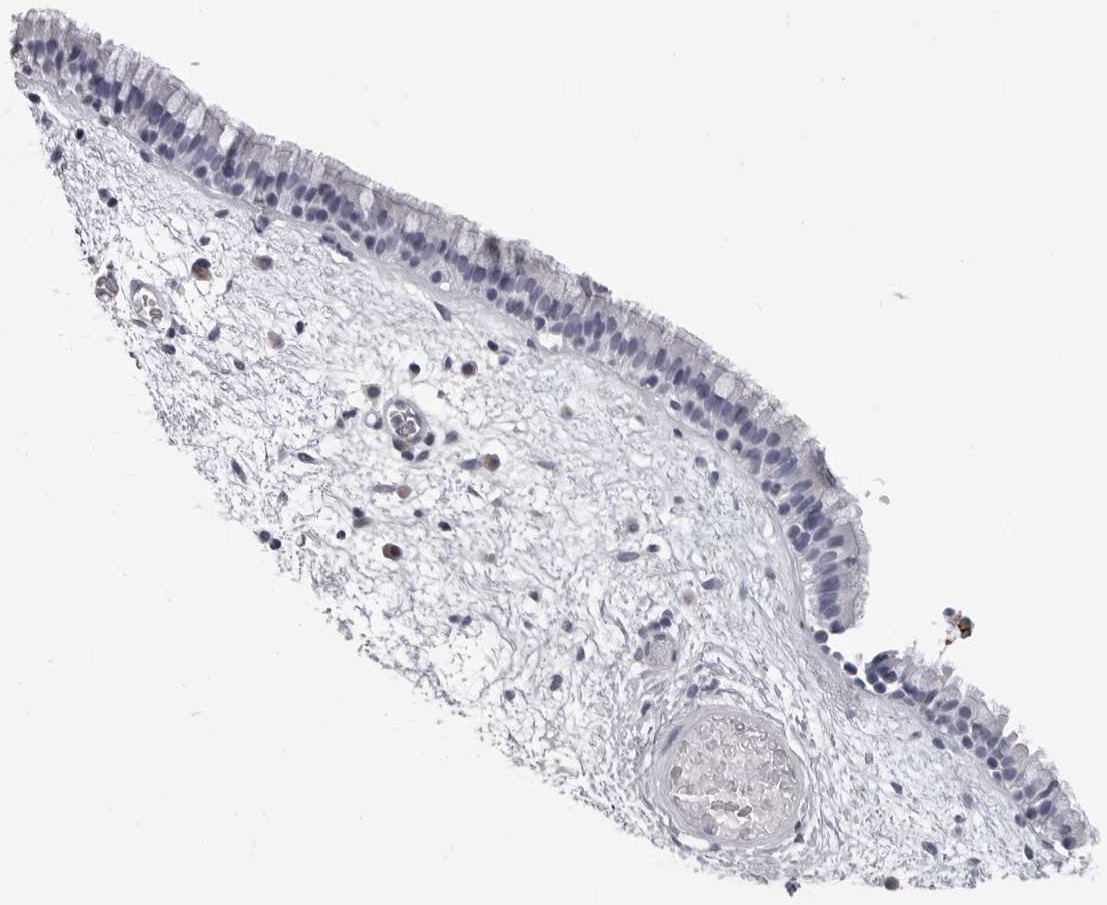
{"staining": {"intensity": "negative", "quantity": "none", "location": "none"}, "tissue": "nasopharynx", "cell_type": "Respiratory epithelial cells", "image_type": "normal", "snomed": [{"axis": "morphology", "description": "Normal tissue, NOS"}, {"axis": "morphology", "description": "Inflammation, NOS"}, {"axis": "topography", "description": "Nasopharynx"}], "caption": "Nasopharynx stained for a protein using IHC shows no staining respiratory epithelial cells.", "gene": "LGALS4", "patient": {"sex": "male", "age": 48}}